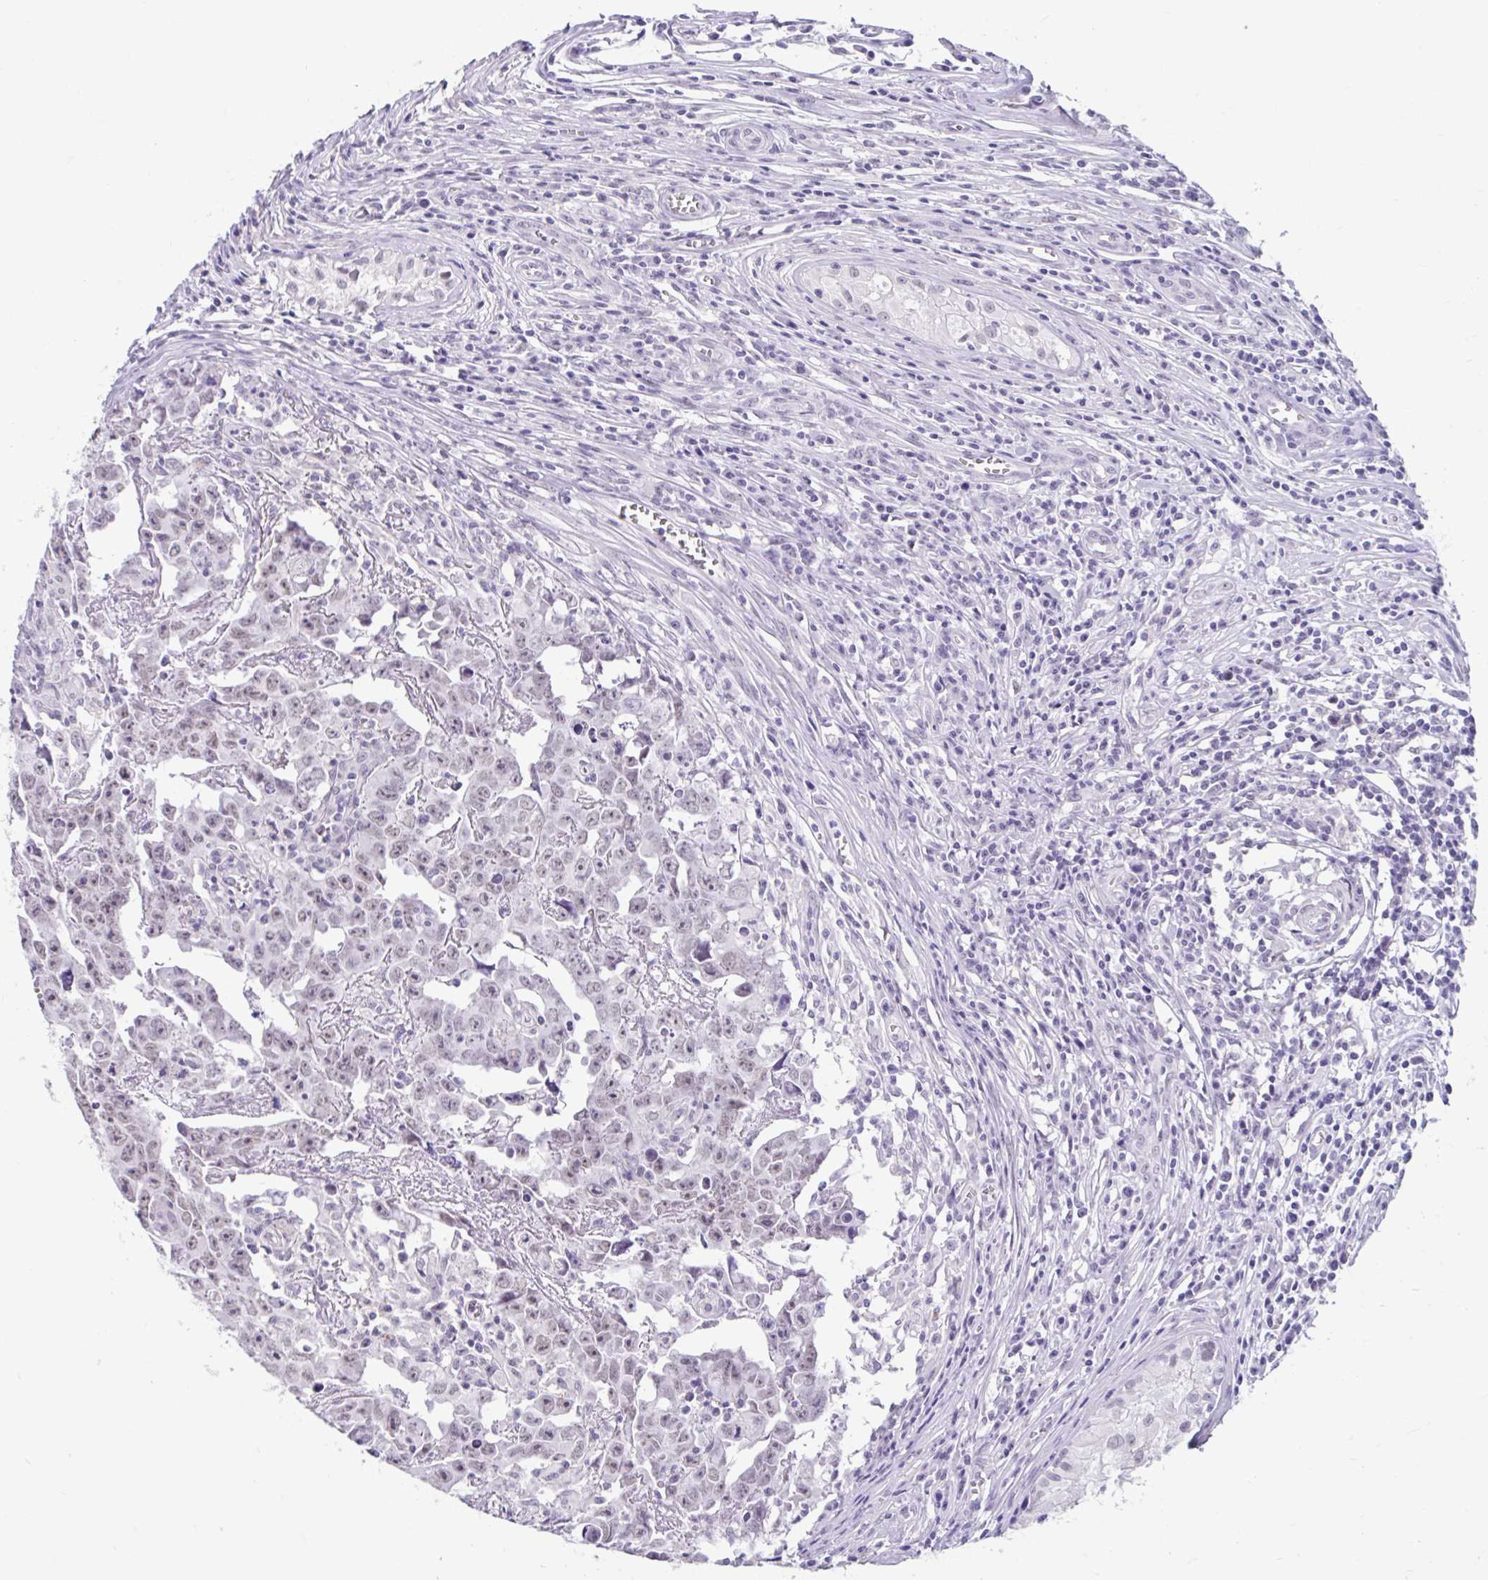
{"staining": {"intensity": "weak", "quantity": "<25%", "location": "nuclear"}, "tissue": "testis cancer", "cell_type": "Tumor cells", "image_type": "cancer", "snomed": [{"axis": "morphology", "description": "Carcinoma, Embryonal, NOS"}, {"axis": "topography", "description": "Testis"}], "caption": "The photomicrograph reveals no staining of tumor cells in testis embryonal carcinoma.", "gene": "DCAF17", "patient": {"sex": "male", "age": 22}}